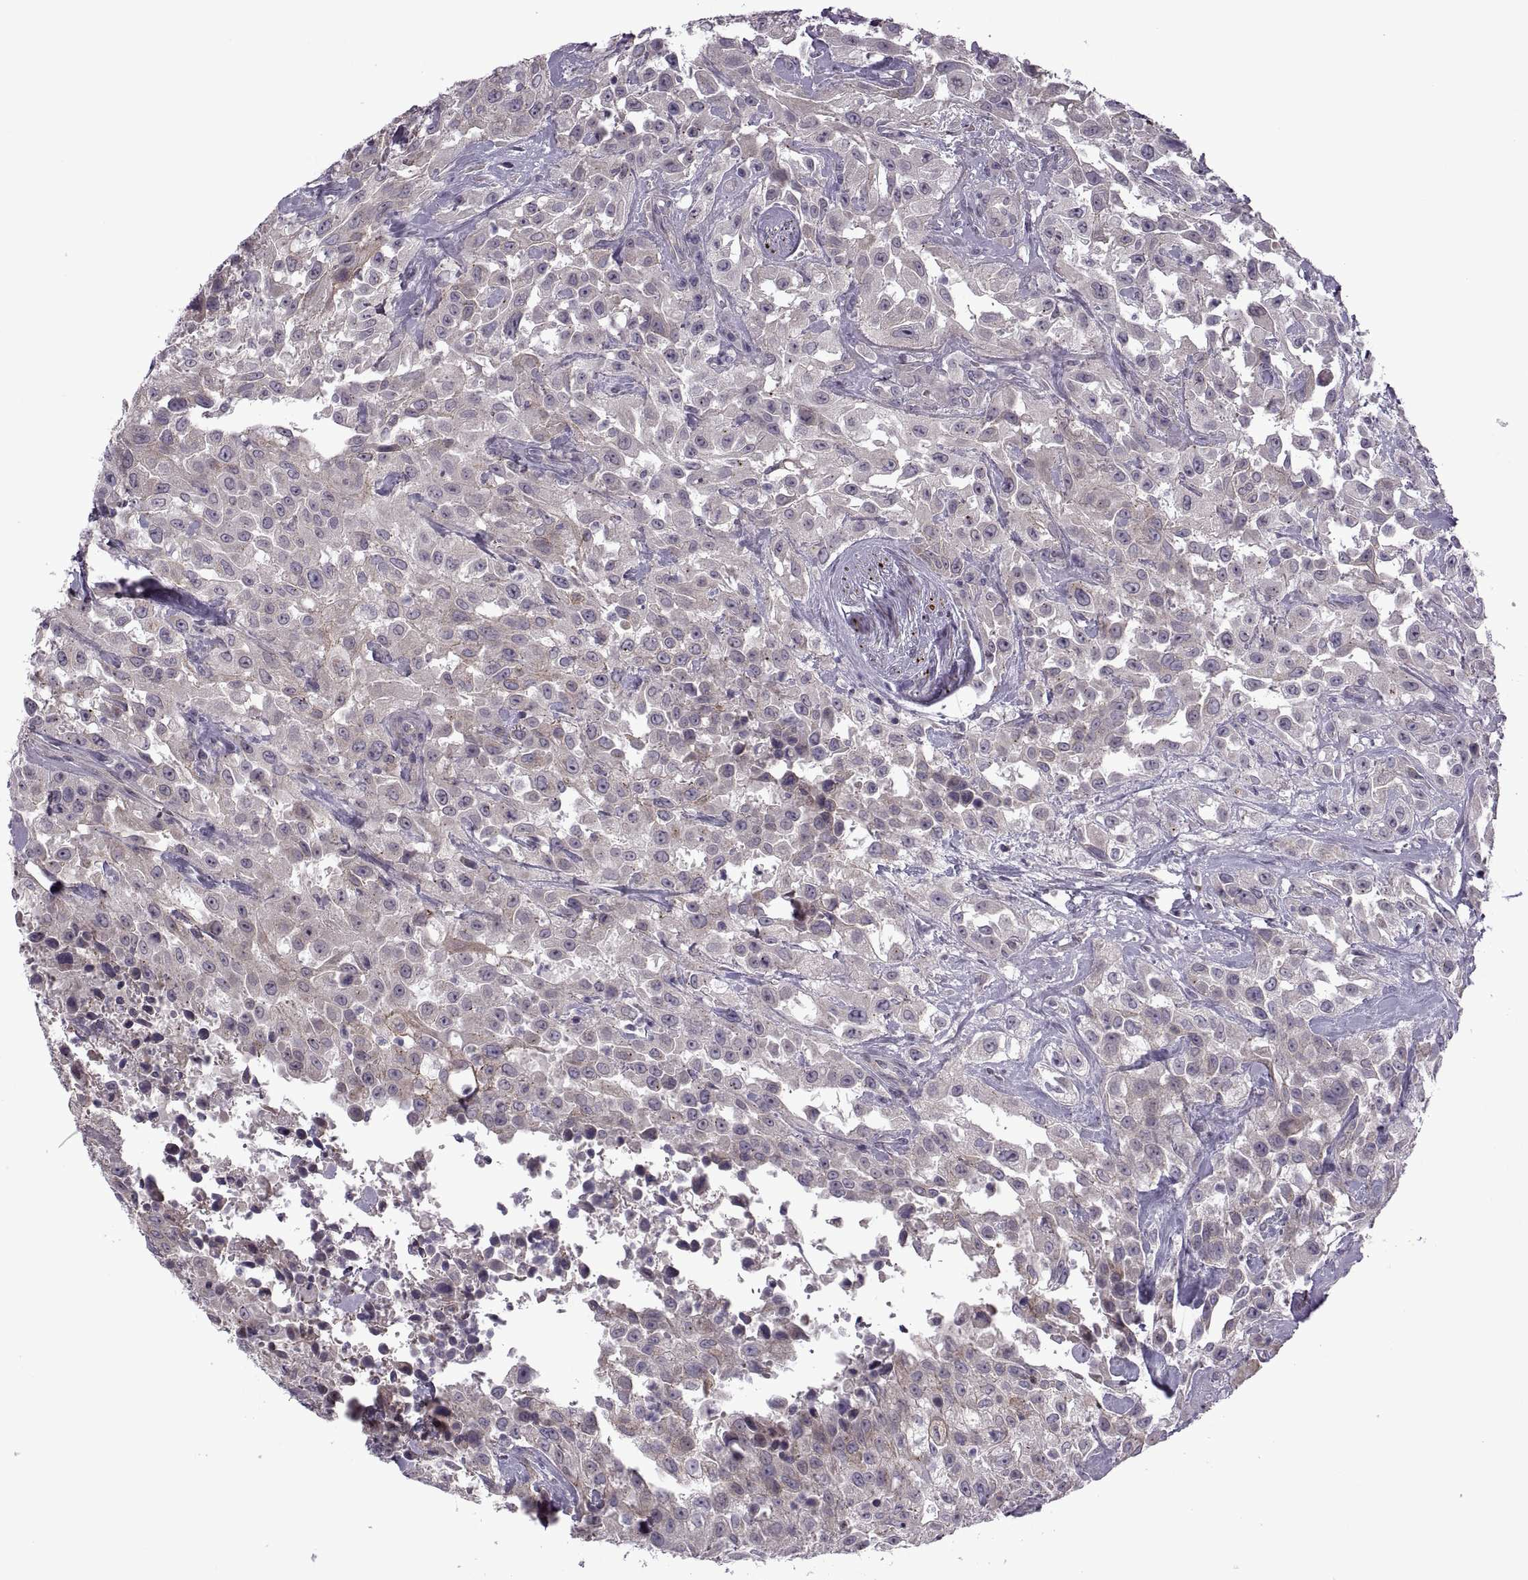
{"staining": {"intensity": "weak", "quantity": "25%-75%", "location": "cytoplasmic/membranous"}, "tissue": "urothelial cancer", "cell_type": "Tumor cells", "image_type": "cancer", "snomed": [{"axis": "morphology", "description": "Urothelial carcinoma, High grade"}, {"axis": "topography", "description": "Urinary bladder"}], "caption": "Immunohistochemistry (IHC) staining of high-grade urothelial carcinoma, which shows low levels of weak cytoplasmic/membranous staining in approximately 25%-75% of tumor cells indicating weak cytoplasmic/membranous protein staining. The staining was performed using DAB (brown) for protein detection and nuclei were counterstained in hematoxylin (blue).", "gene": "RIPK4", "patient": {"sex": "male", "age": 79}}